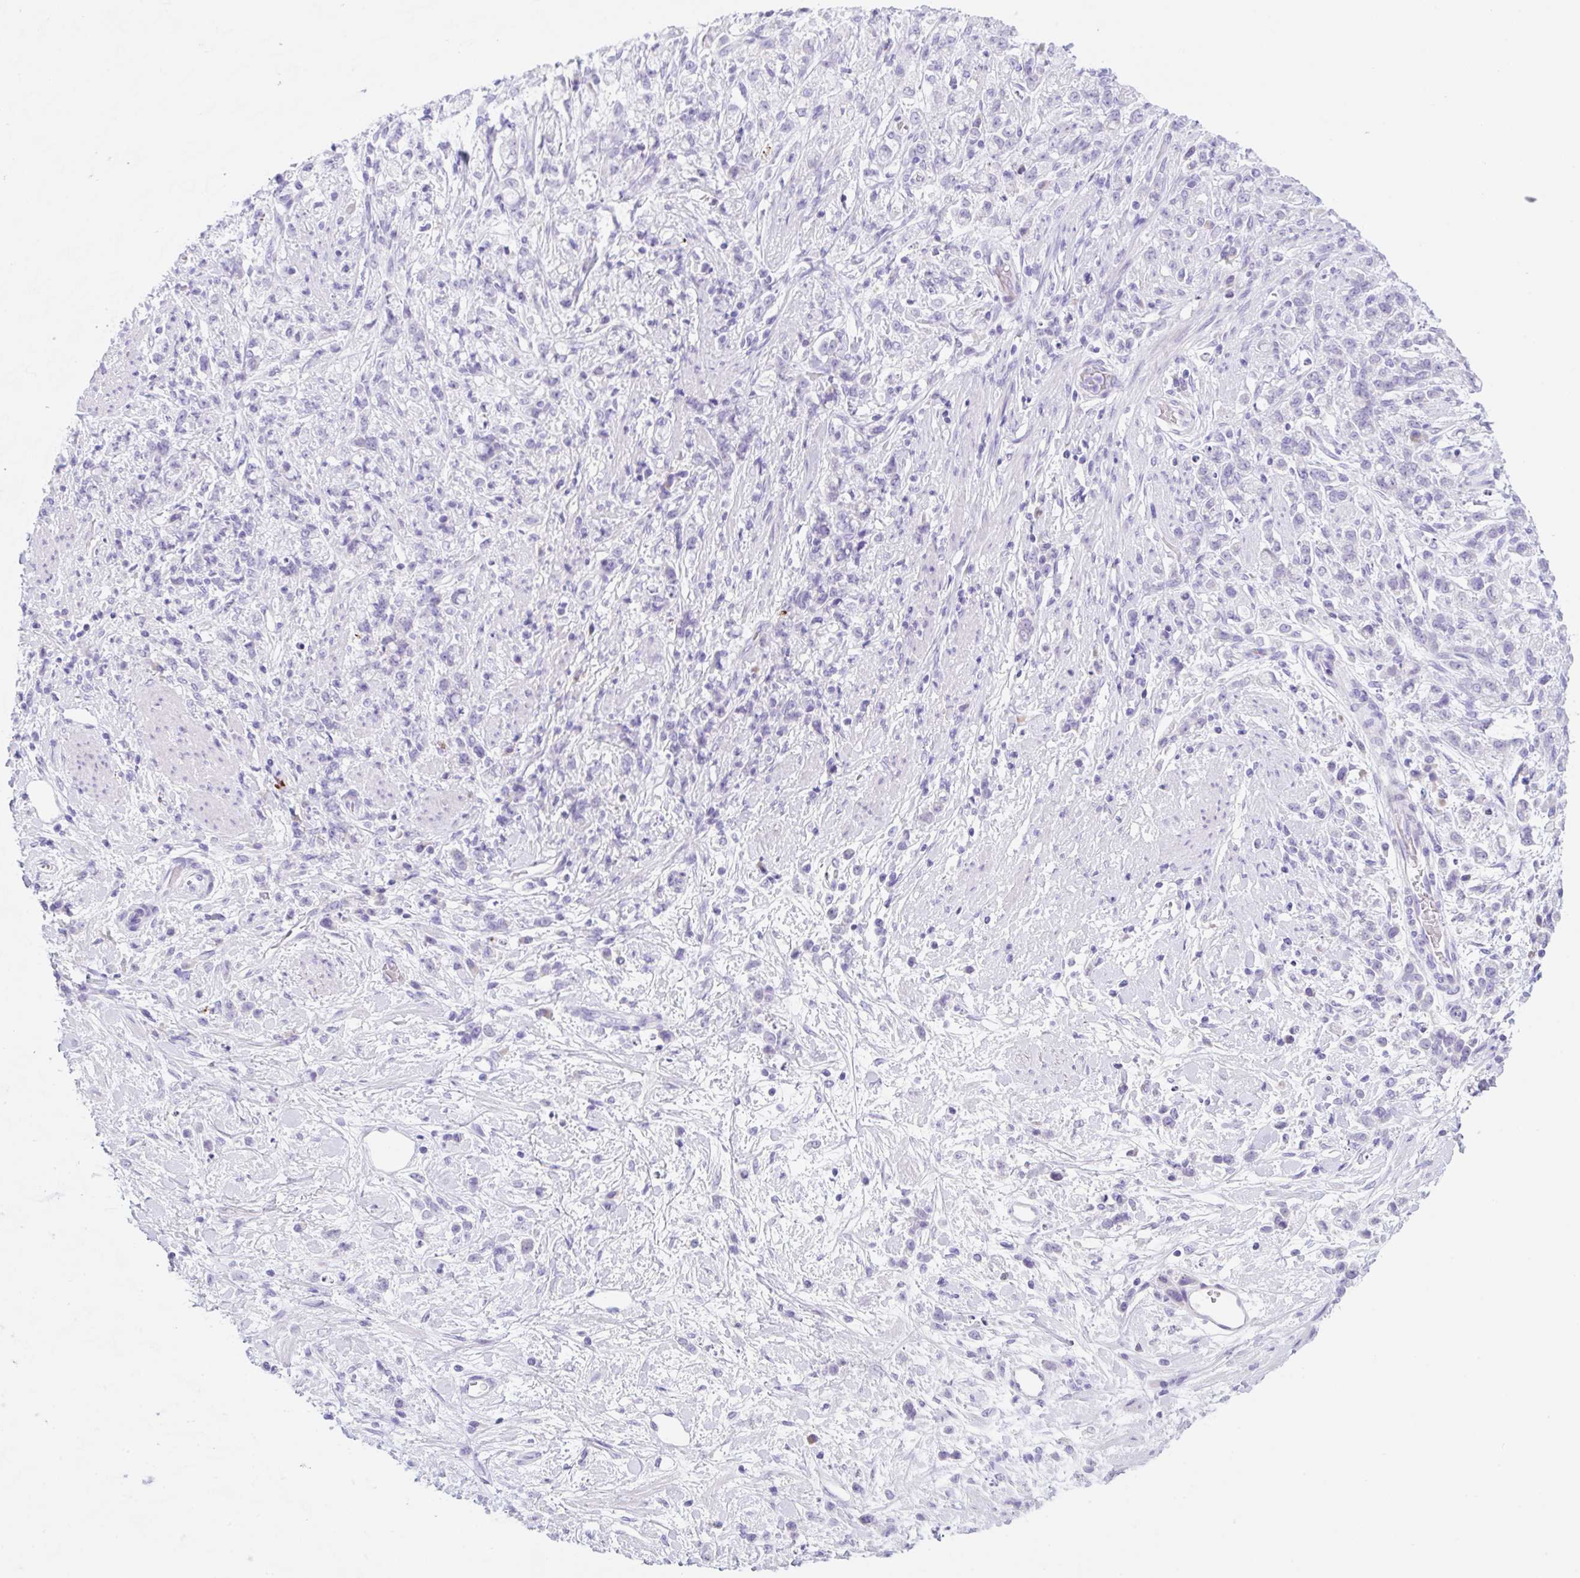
{"staining": {"intensity": "weak", "quantity": "<25%", "location": "cytoplasmic/membranous"}, "tissue": "stomach cancer", "cell_type": "Tumor cells", "image_type": "cancer", "snomed": [{"axis": "morphology", "description": "Adenocarcinoma, NOS"}, {"axis": "topography", "description": "Stomach"}], "caption": "Tumor cells show no significant protein expression in adenocarcinoma (stomach).", "gene": "KLK8", "patient": {"sex": "female", "age": 60}}